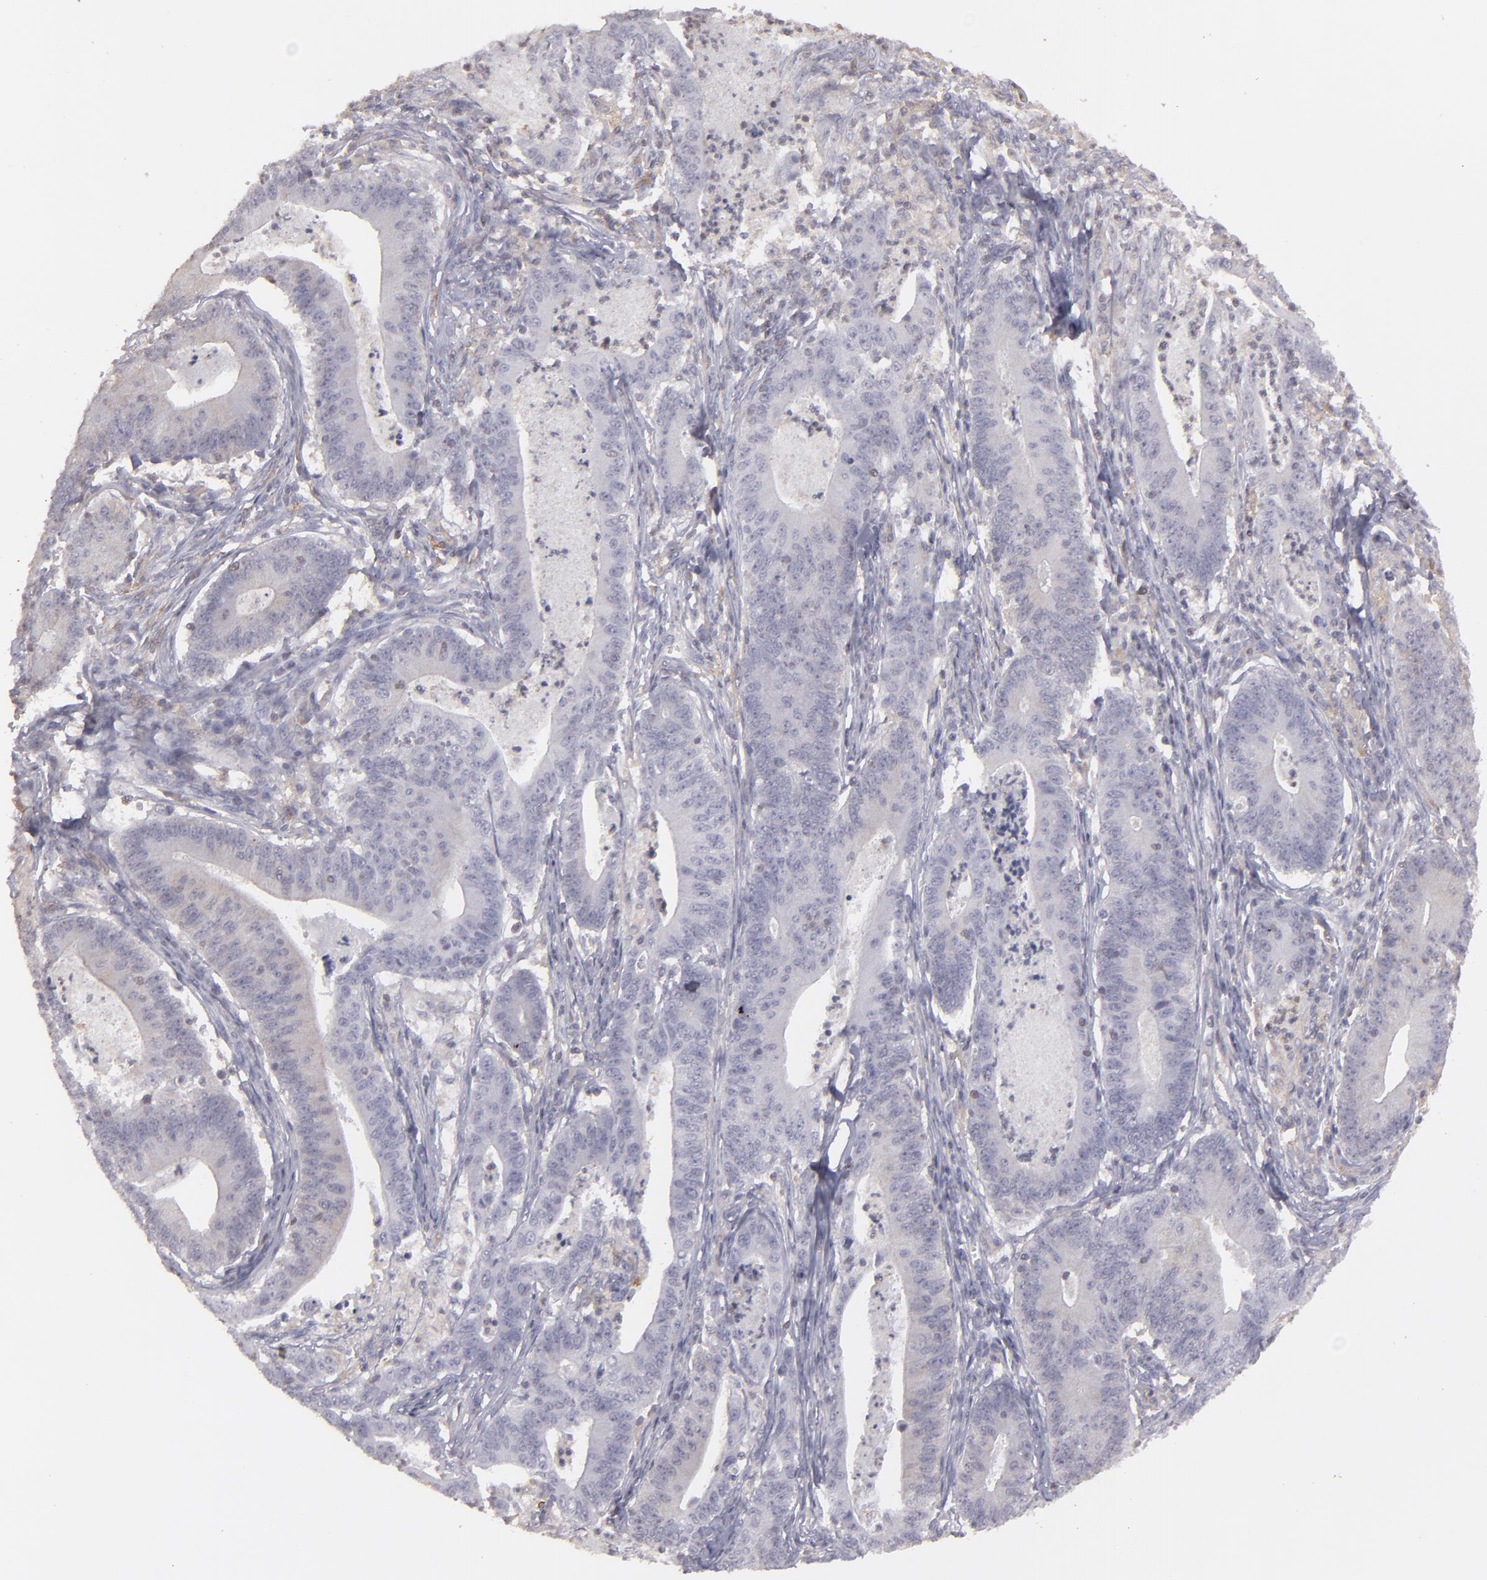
{"staining": {"intensity": "negative", "quantity": "none", "location": "none"}, "tissue": "stomach cancer", "cell_type": "Tumor cells", "image_type": "cancer", "snomed": [{"axis": "morphology", "description": "Adenocarcinoma, NOS"}, {"axis": "topography", "description": "Stomach, lower"}], "caption": "The photomicrograph demonstrates no staining of tumor cells in adenocarcinoma (stomach).", "gene": "SEMA3G", "patient": {"sex": "female", "age": 86}}